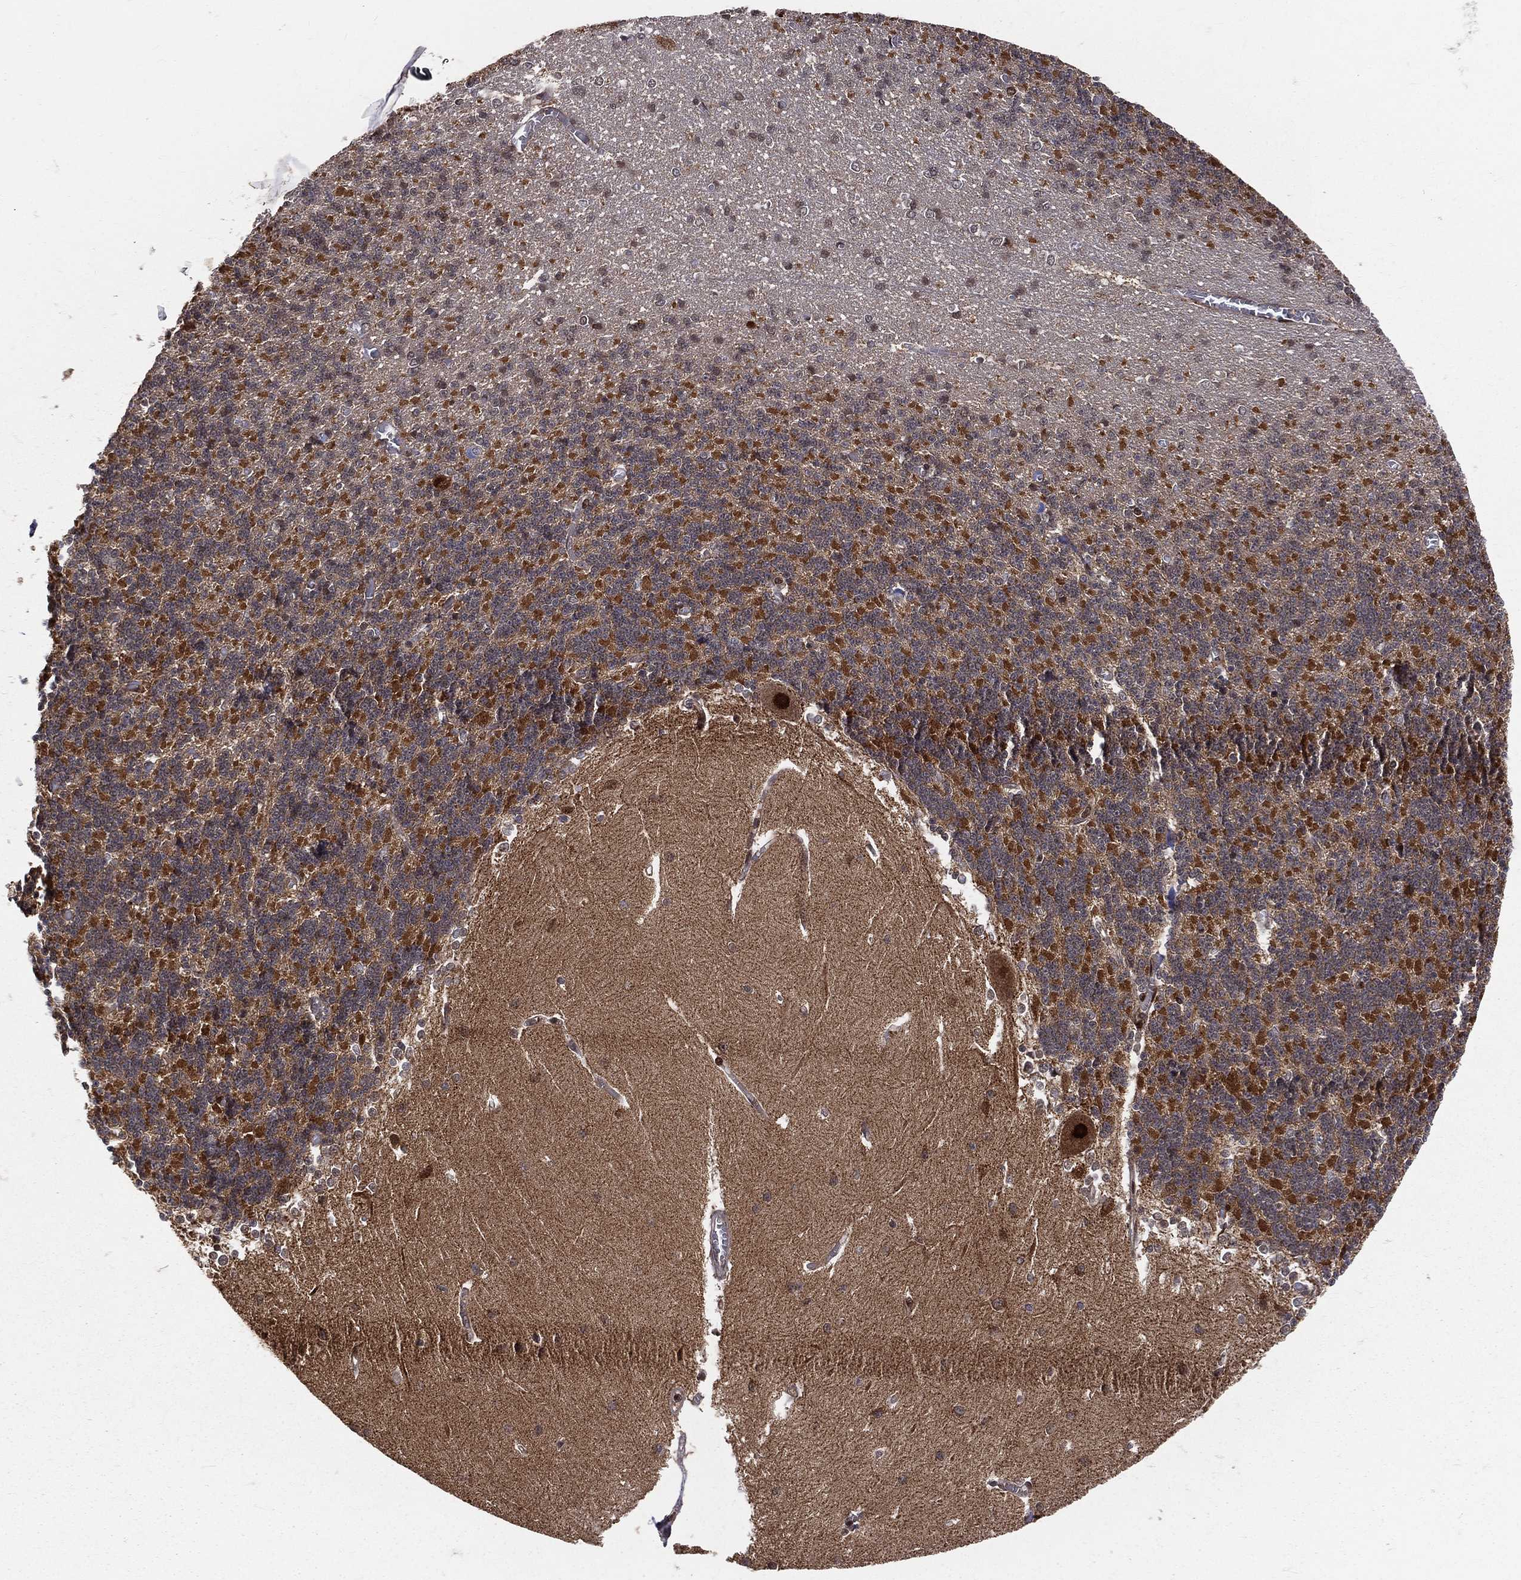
{"staining": {"intensity": "negative", "quantity": "none", "location": "none"}, "tissue": "cerebellum", "cell_type": "Cells in granular layer", "image_type": "normal", "snomed": [{"axis": "morphology", "description": "Normal tissue, NOS"}, {"axis": "topography", "description": "Cerebellum"}], "caption": "Photomicrograph shows no significant protein positivity in cells in granular layer of unremarkable cerebellum. Nuclei are stained in blue.", "gene": "MDM2", "patient": {"sex": "male", "age": 37}}